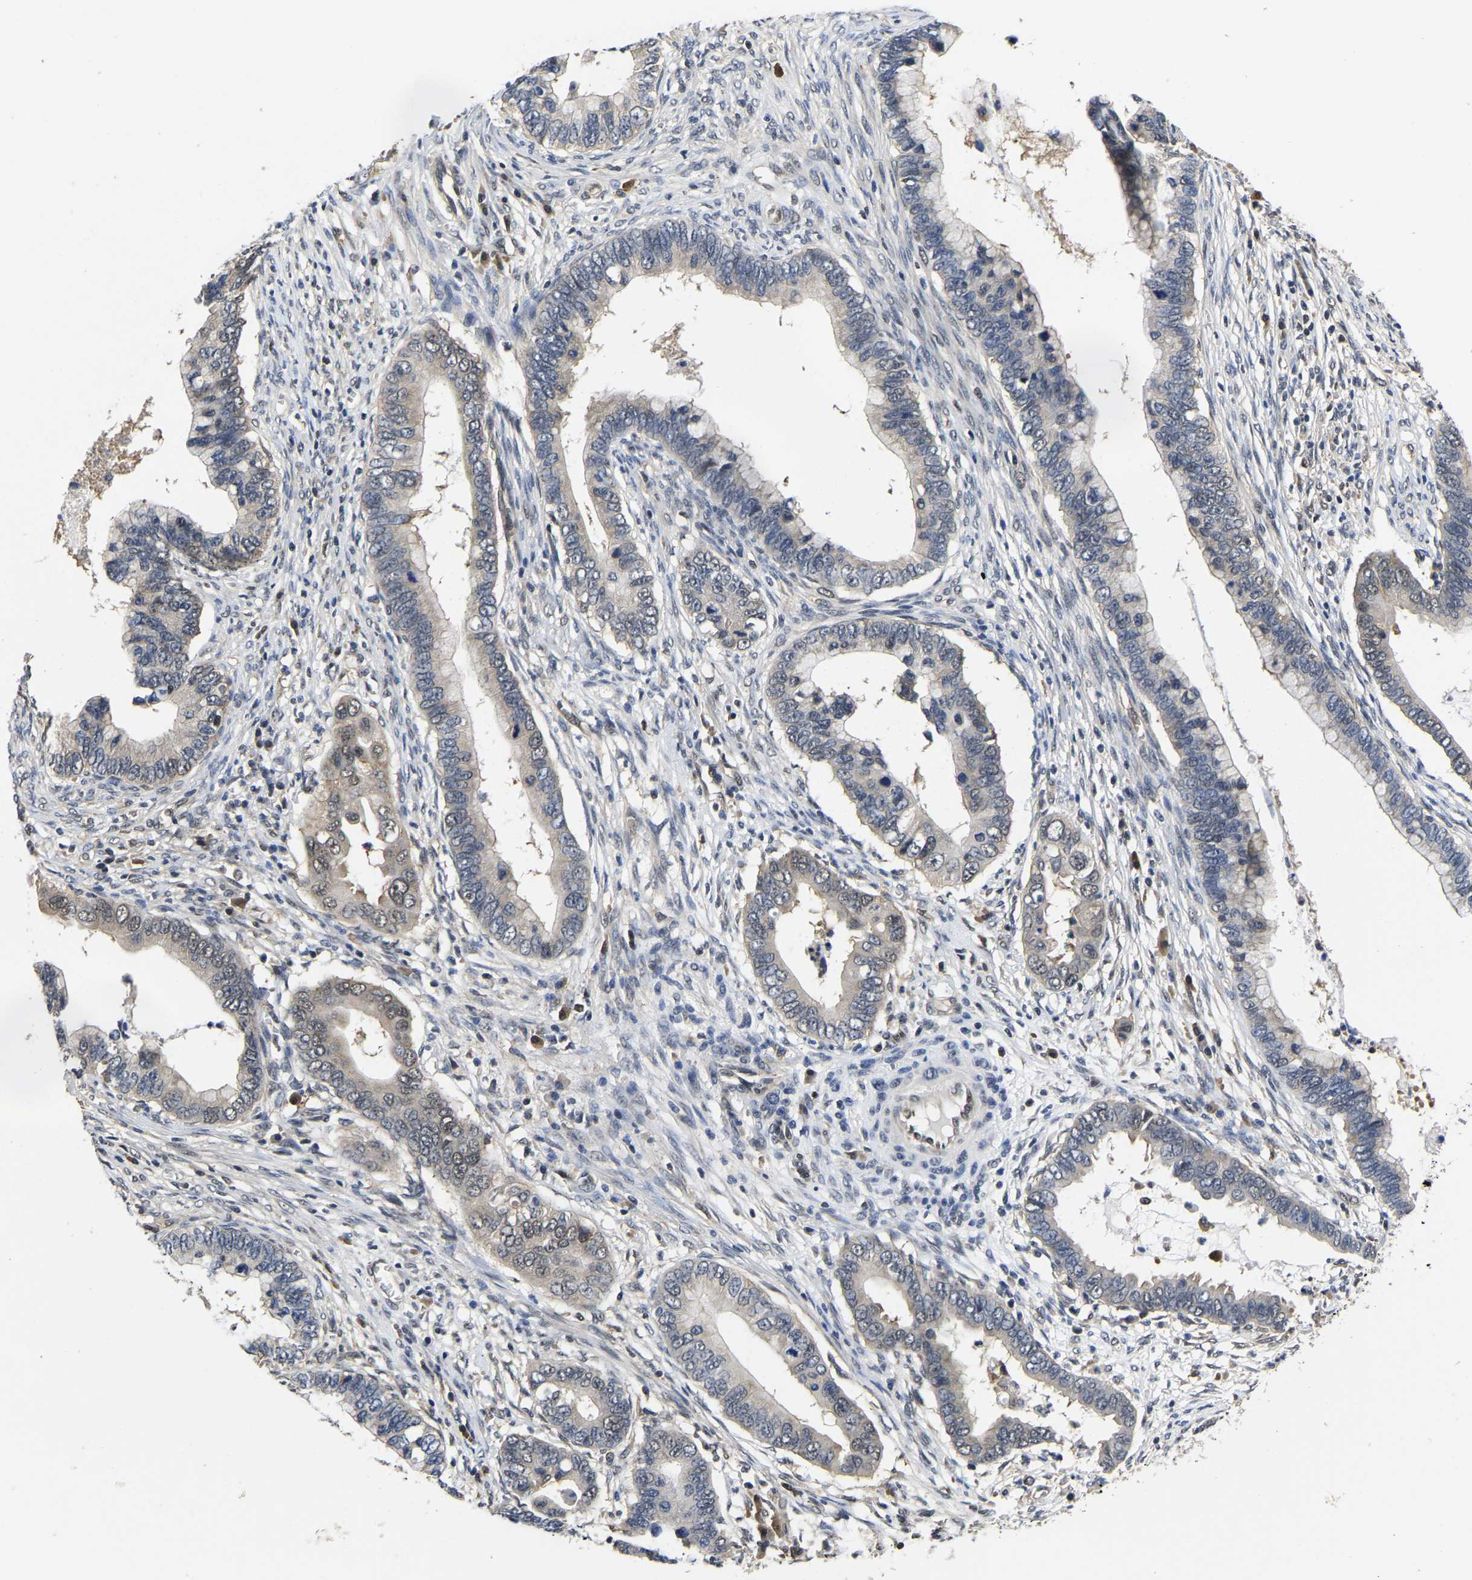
{"staining": {"intensity": "weak", "quantity": "<25%", "location": "nuclear"}, "tissue": "cervical cancer", "cell_type": "Tumor cells", "image_type": "cancer", "snomed": [{"axis": "morphology", "description": "Adenocarcinoma, NOS"}, {"axis": "topography", "description": "Cervix"}], "caption": "Immunohistochemistry (IHC) of adenocarcinoma (cervical) exhibits no expression in tumor cells.", "gene": "MCOLN2", "patient": {"sex": "female", "age": 44}}